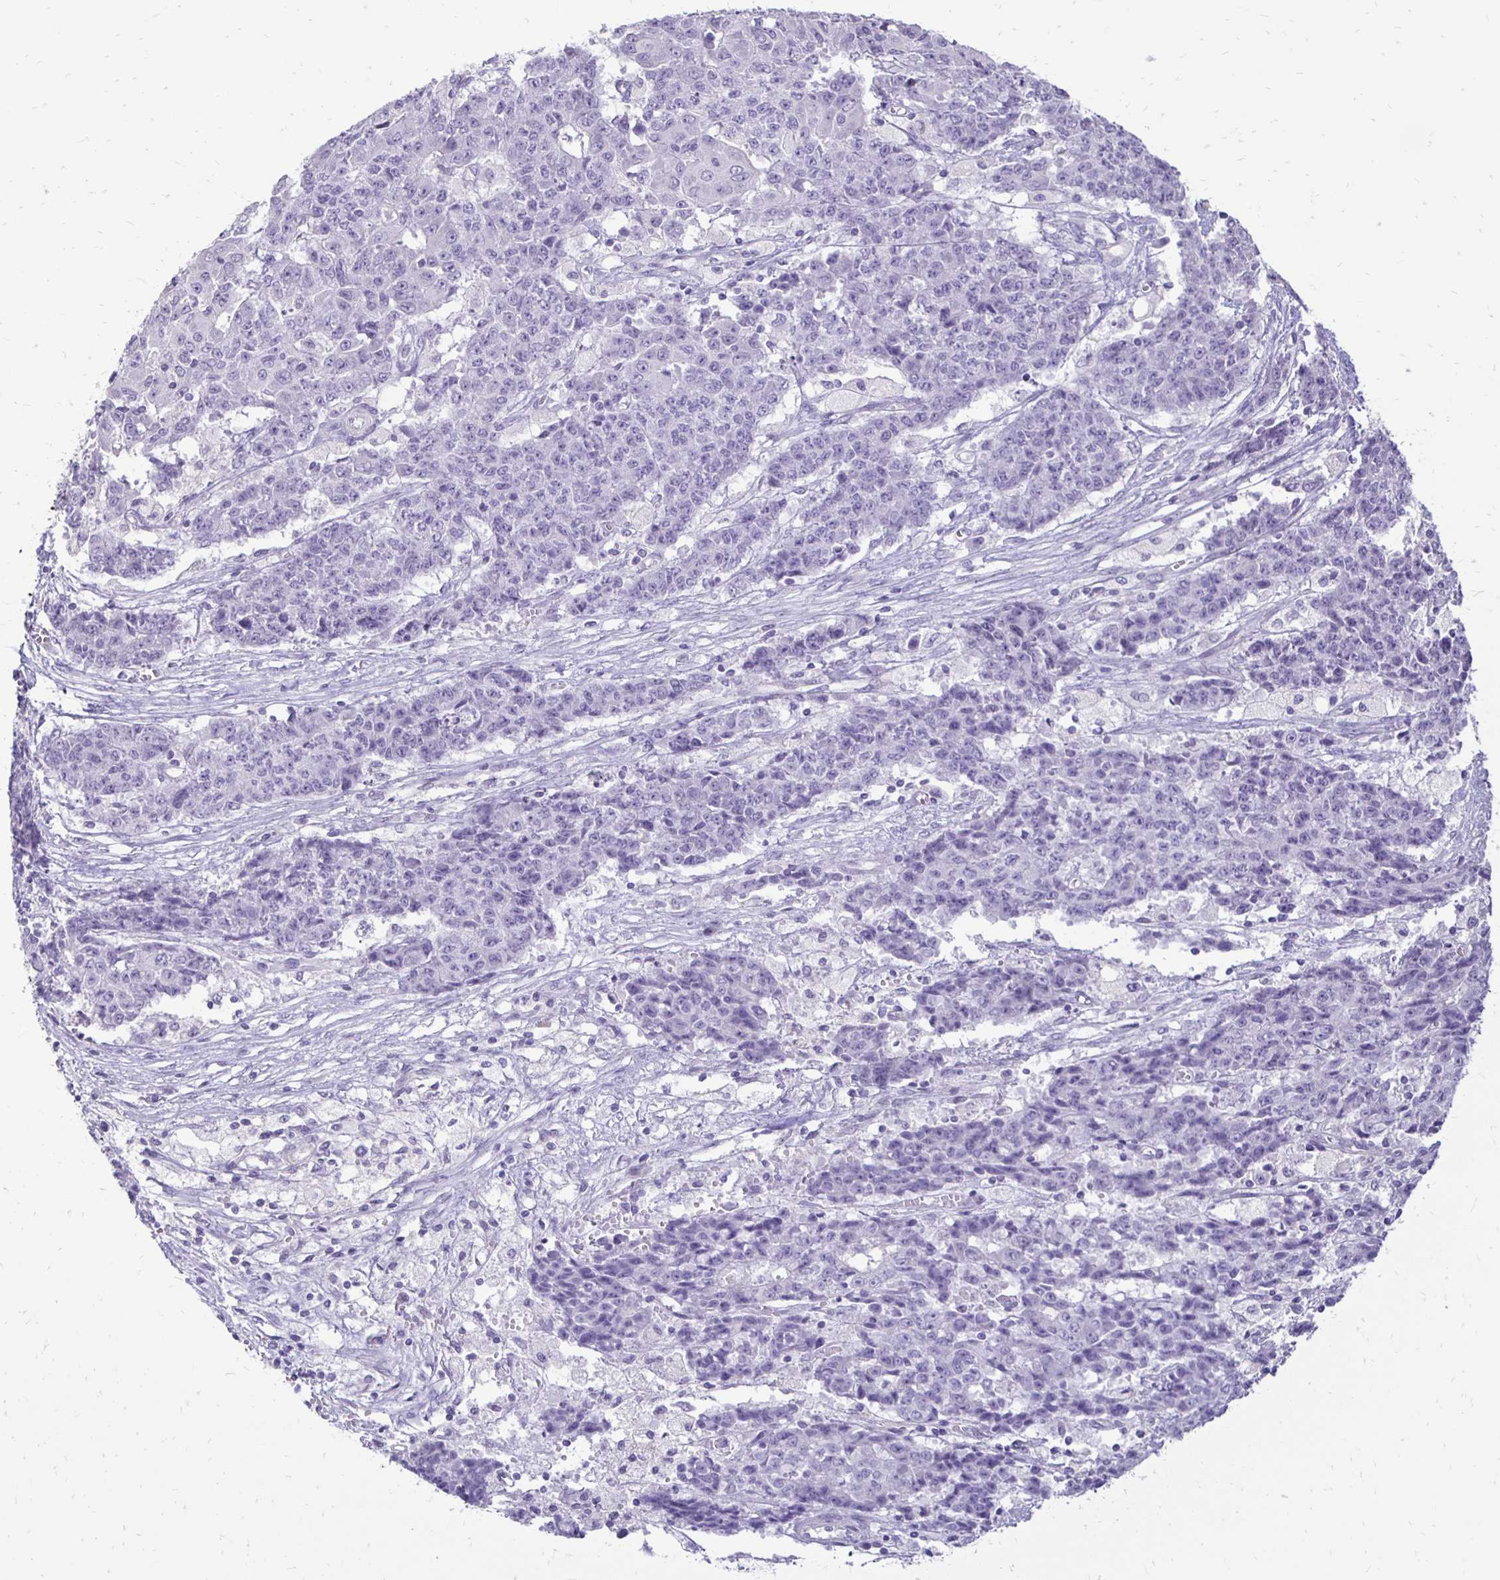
{"staining": {"intensity": "negative", "quantity": "none", "location": "none"}, "tissue": "ovarian cancer", "cell_type": "Tumor cells", "image_type": "cancer", "snomed": [{"axis": "morphology", "description": "Carcinoma, endometroid"}, {"axis": "topography", "description": "Ovary"}], "caption": "Protein analysis of ovarian cancer (endometroid carcinoma) displays no significant expression in tumor cells.", "gene": "GAS2", "patient": {"sex": "female", "age": 42}}